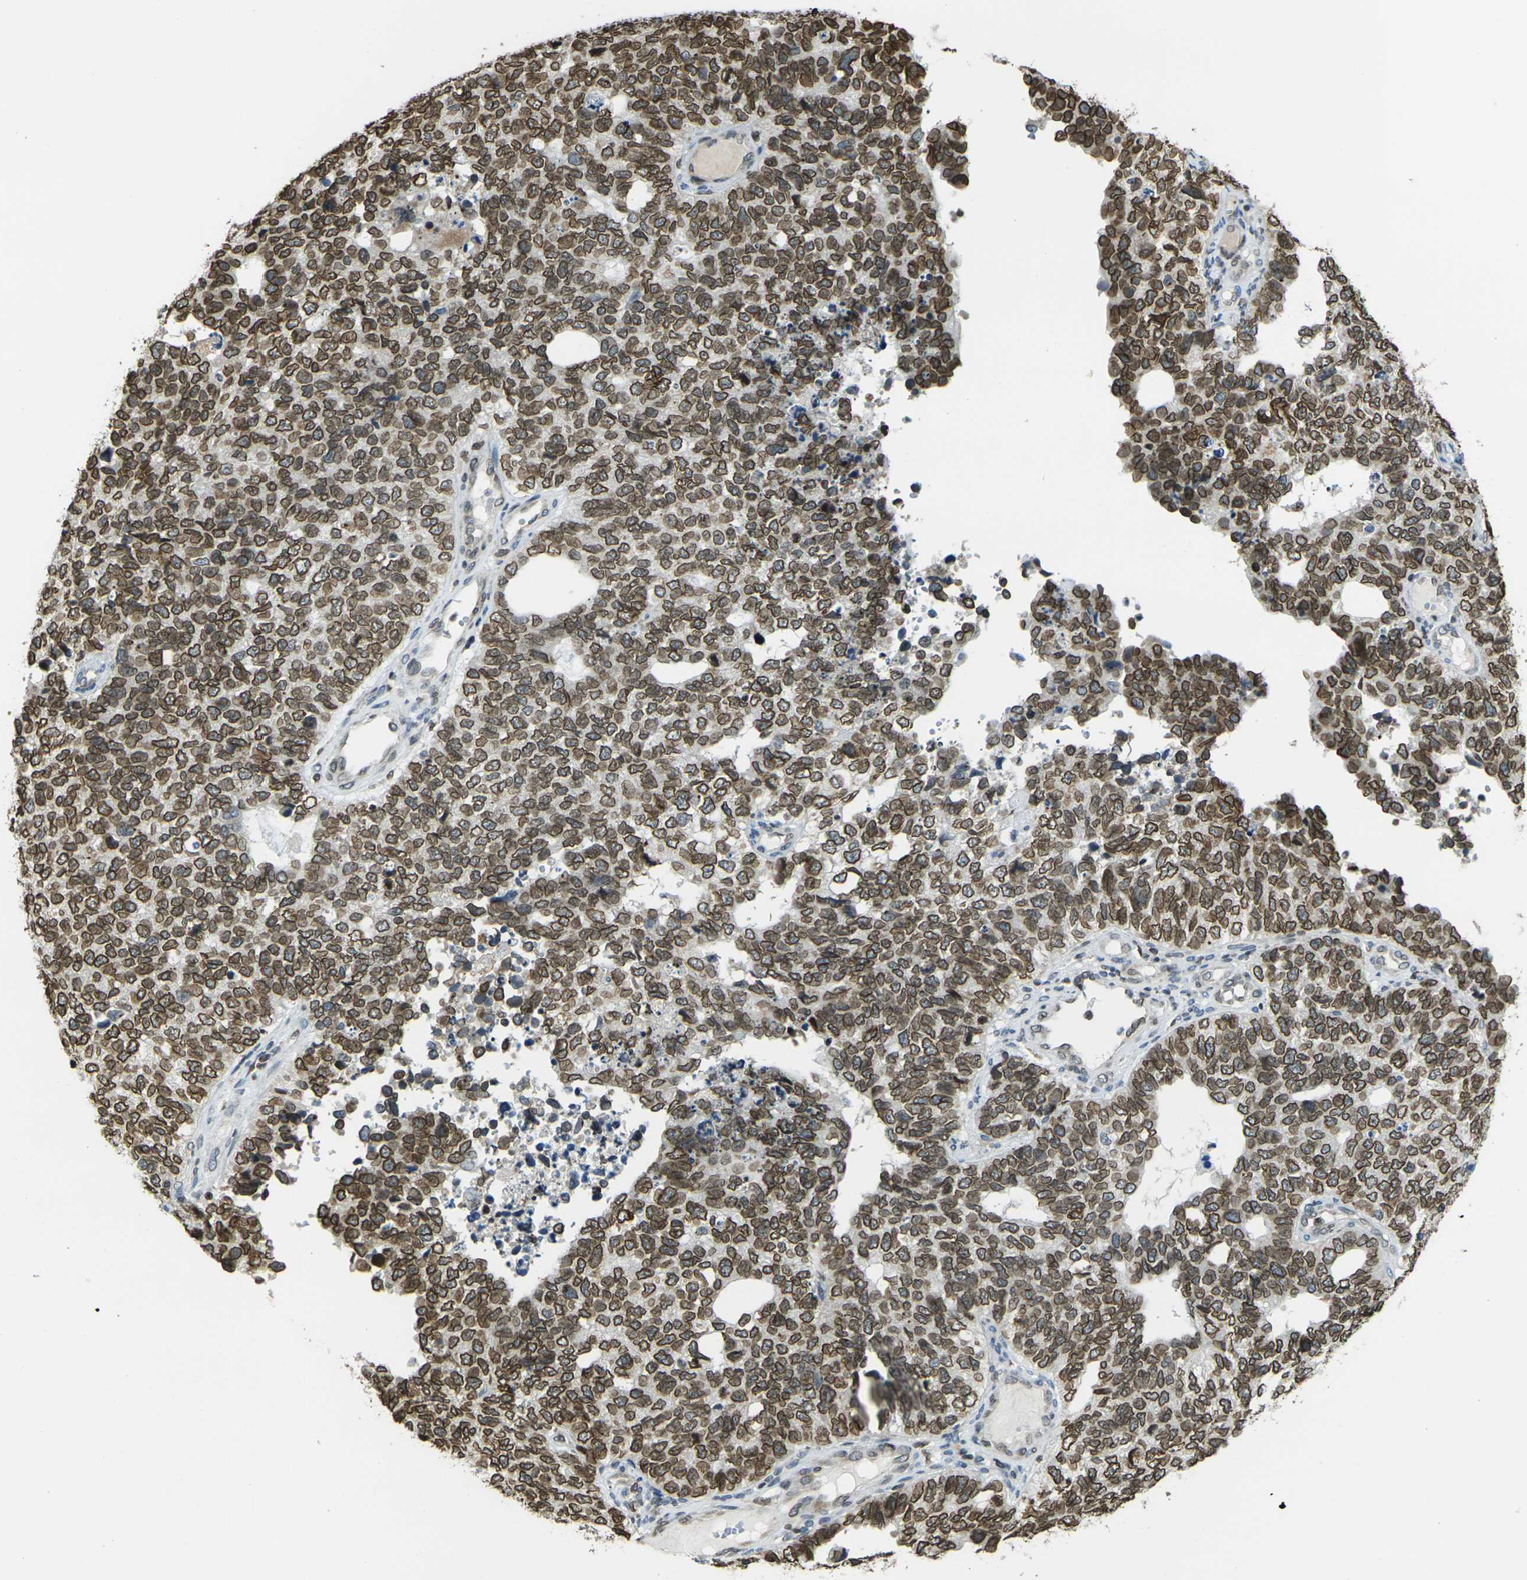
{"staining": {"intensity": "strong", "quantity": ">75%", "location": "cytoplasmic/membranous,nuclear"}, "tissue": "cervical cancer", "cell_type": "Tumor cells", "image_type": "cancer", "snomed": [{"axis": "morphology", "description": "Squamous cell carcinoma, NOS"}, {"axis": "topography", "description": "Cervix"}], "caption": "This photomicrograph displays IHC staining of cervical cancer (squamous cell carcinoma), with high strong cytoplasmic/membranous and nuclear positivity in approximately >75% of tumor cells.", "gene": "BRDT", "patient": {"sex": "female", "age": 63}}